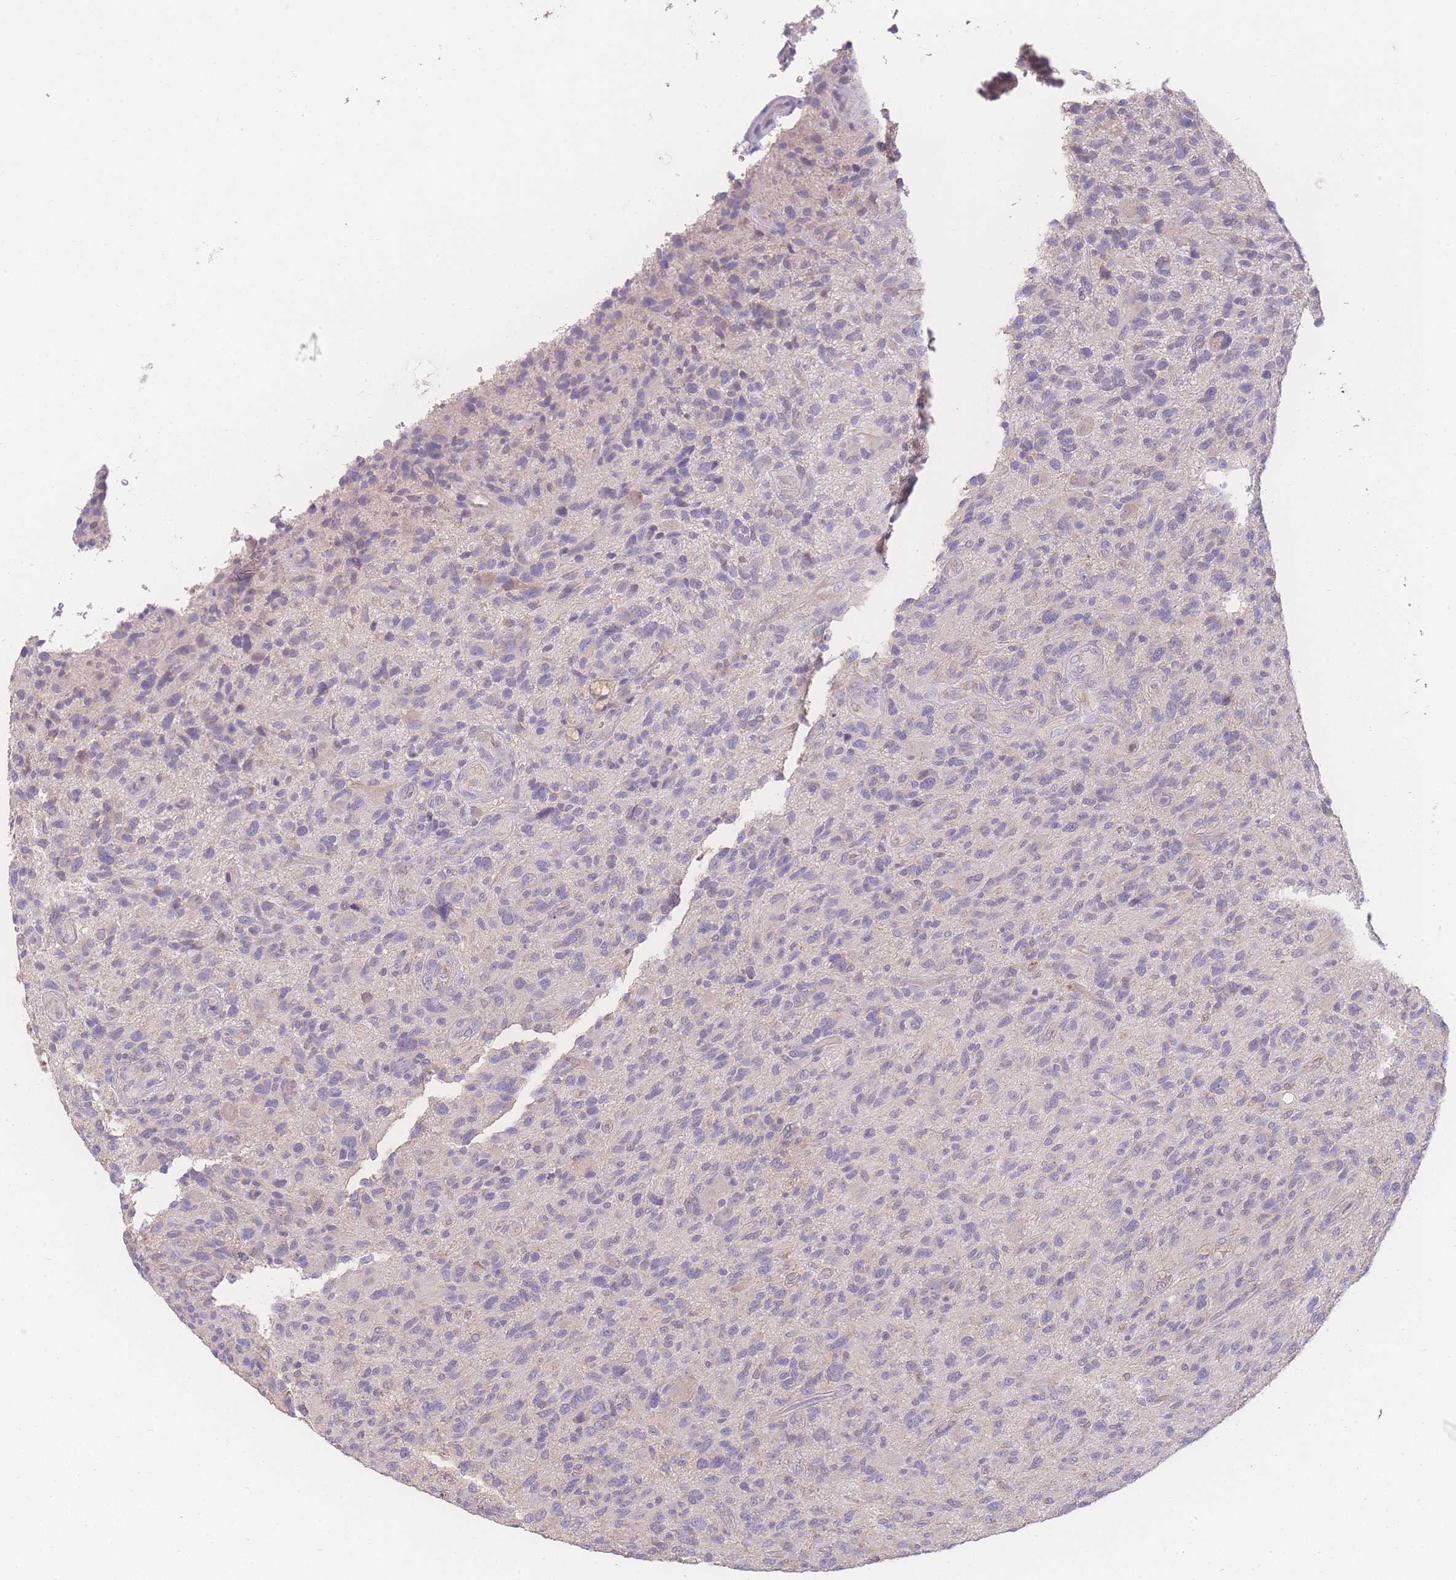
{"staining": {"intensity": "negative", "quantity": "none", "location": "none"}, "tissue": "glioma", "cell_type": "Tumor cells", "image_type": "cancer", "snomed": [{"axis": "morphology", "description": "Glioma, malignant, High grade"}, {"axis": "topography", "description": "Brain"}], "caption": "Immunohistochemistry (IHC) histopathology image of human high-grade glioma (malignant) stained for a protein (brown), which demonstrates no expression in tumor cells.", "gene": "GIPR", "patient": {"sex": "male", "age": 47}}